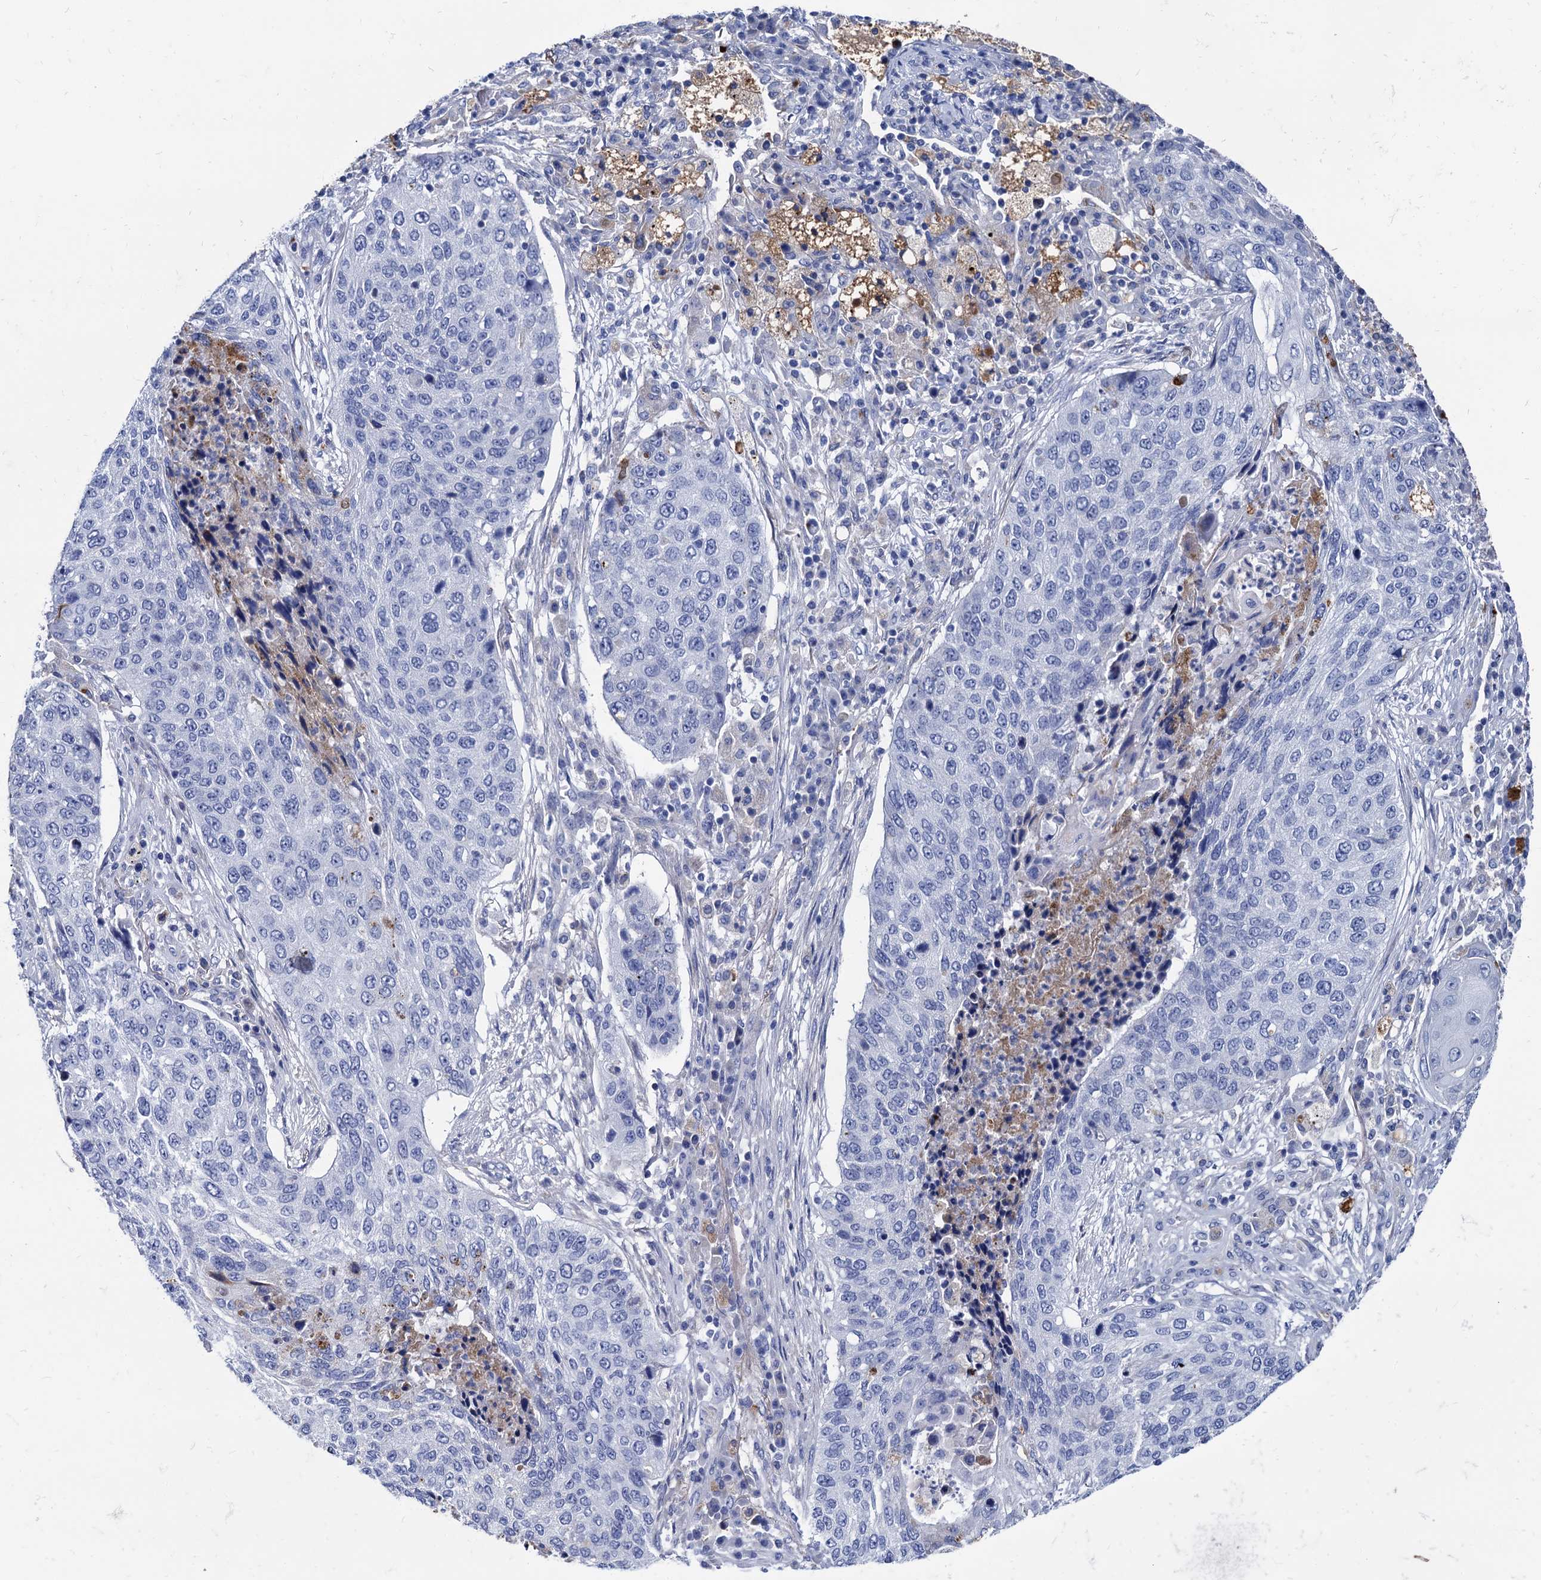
{"staining": {"intensity": "negative", "quantity": "none", "location": "none"}, "tissue": "lung cancer", "cell_type": "Tumor cells", "image_type": "cancer", "snomed": [{"axis": "morphology", "description": "Squamous cell carcinoma, NOS"}, {"axis": "topography", "description": "Lung"}], "caption": "There is no significant staining in tumor cells of squamous cell carcinoma (lung). Nuclei are stained in blue.", "gene": "APOD", "patient": {"sex": "female", "age": 63}}